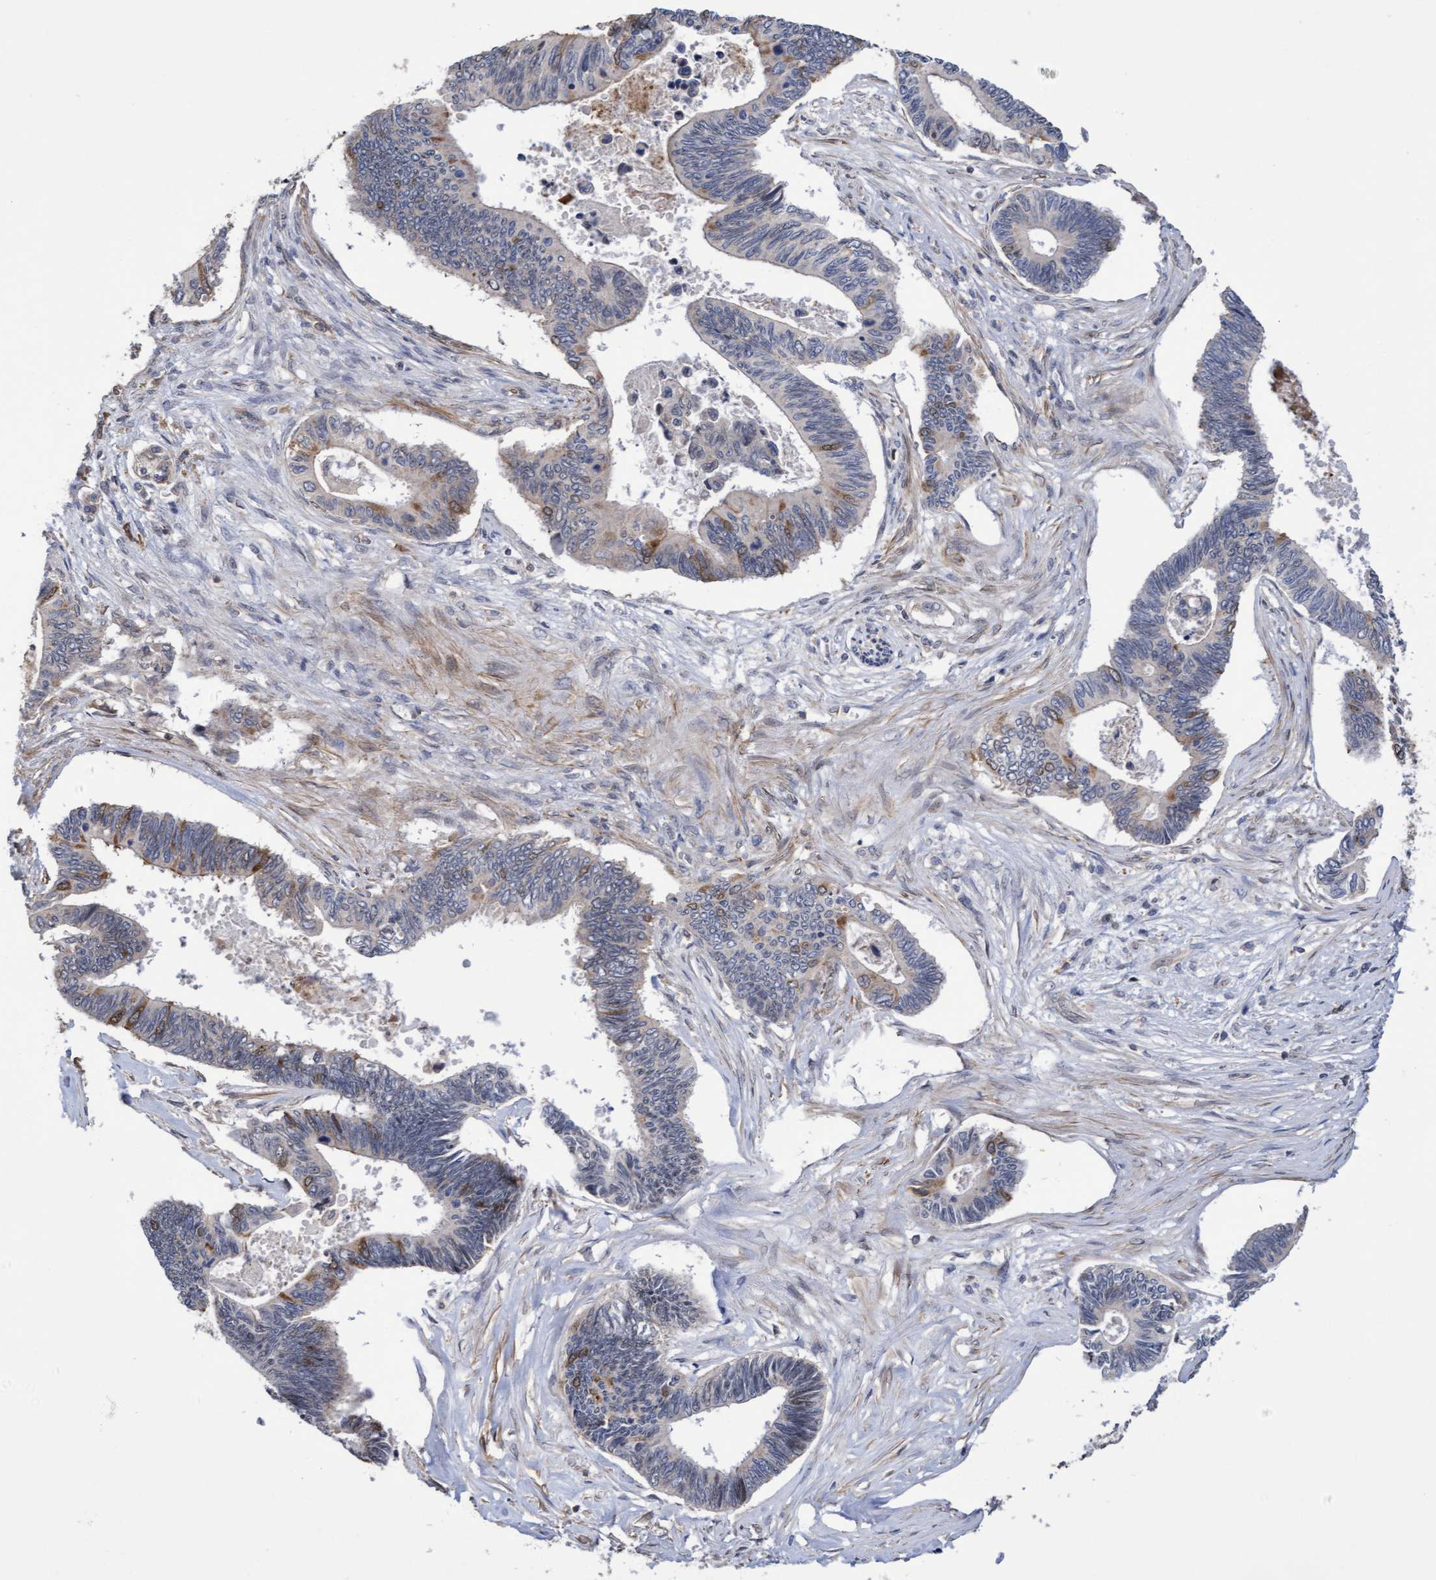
{"staining": {"intensity": "moderate", "quantity": "<25%", "location": "cytoplasmic/membranous,nuclear"}, "tissue": "pancreatic cancer", "cell_type": "Tumor cells", "image_type": "cancer", "snomed": [{"axis": "morphology", "description": "Adenocarcinoma, NOS"}, {"axis": "topography", "description": "Pancreas"}], "caption": "Immunohistochemical staining of adenocarcinoma (pancreatic) shows low levels of moderate cytoplasmic/membranous and nuclear expression in about <25% of tumor cells.", "gene": "SLBP", "patient": {"sex": "female", "age": 70}}